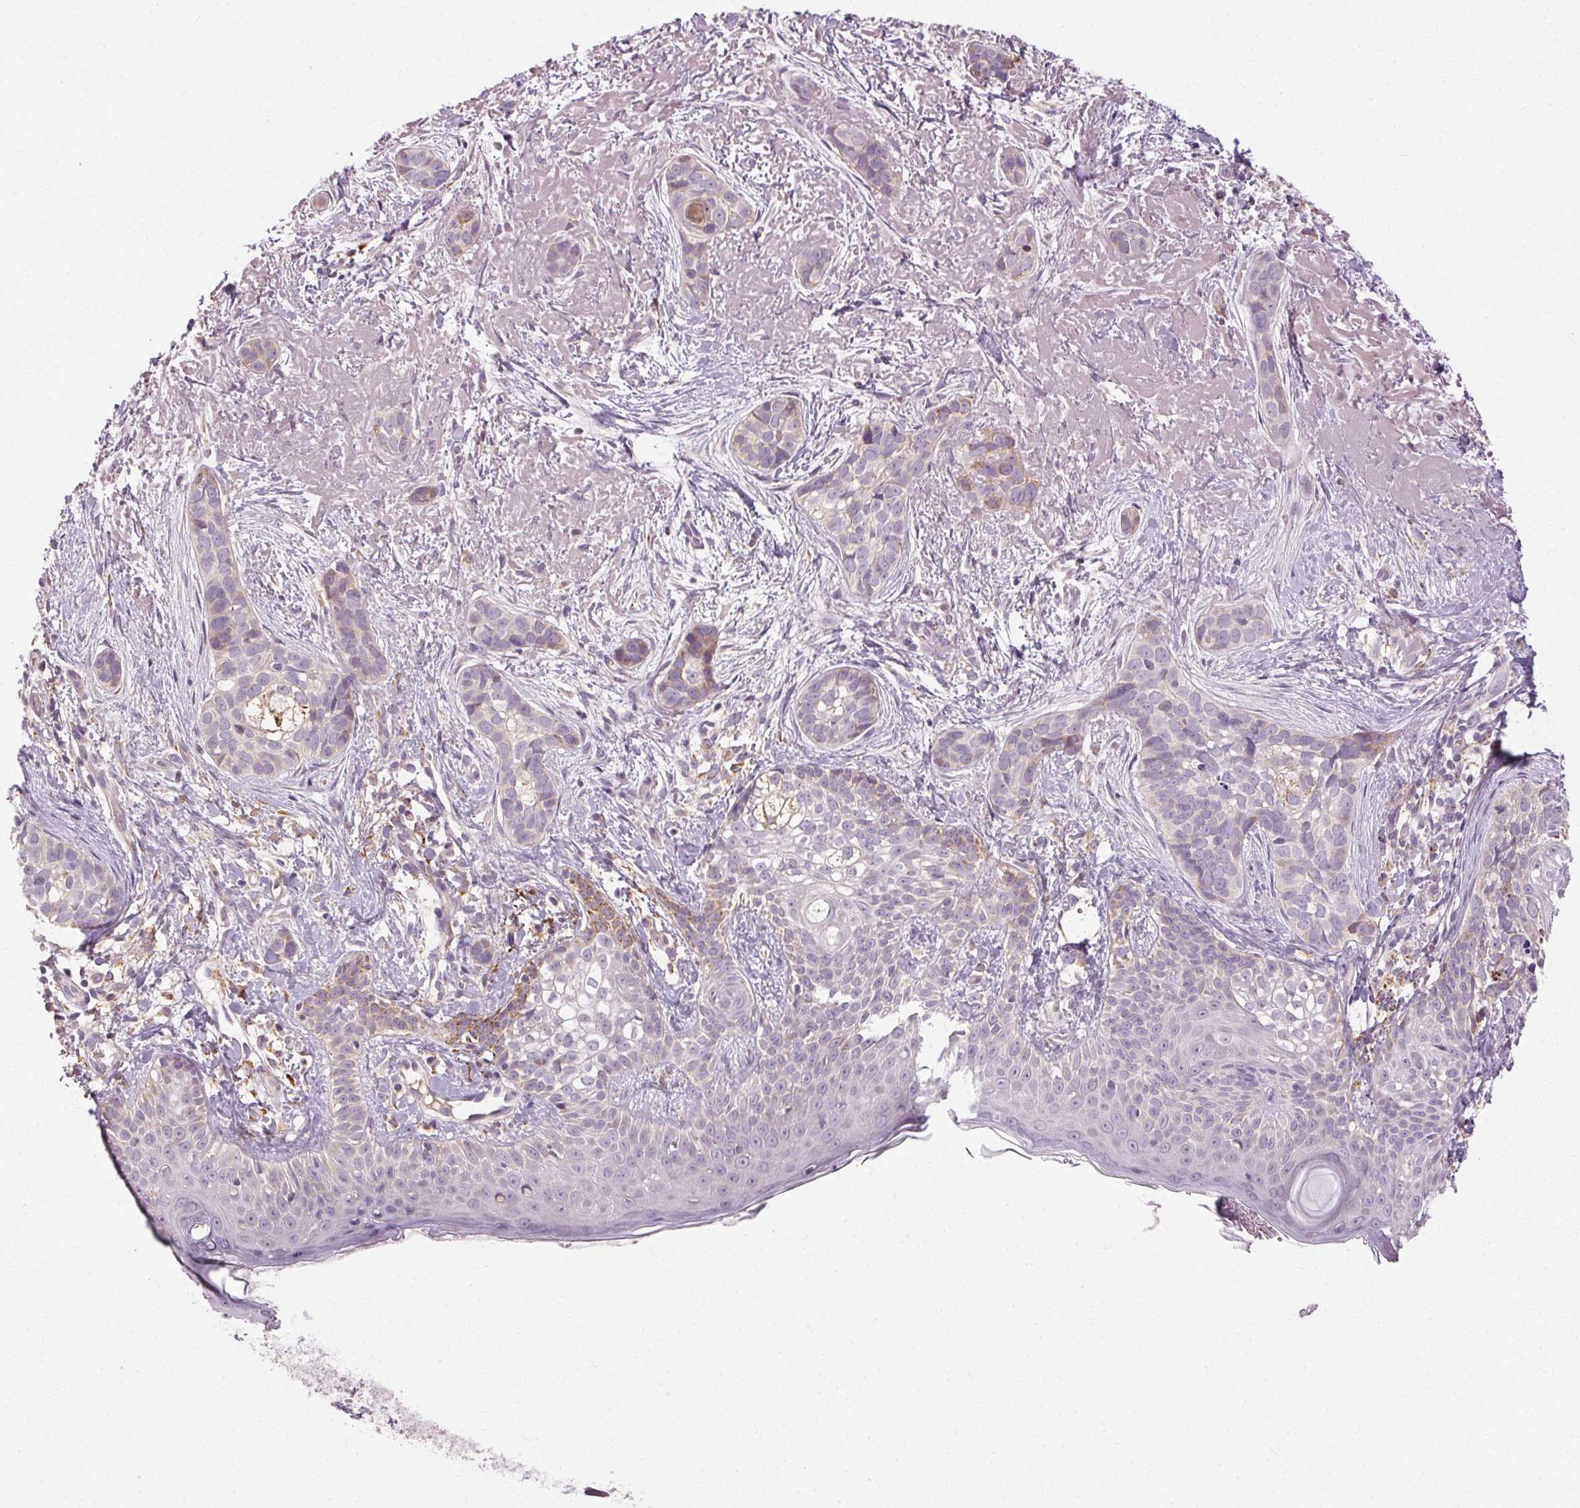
{"staining": {"intensity": "weak", "quantity": "<25%", "location": "cytoplasmic/membranous"}, "tissue": "skin cancer", "cell_type": "Tumor cells", "image_type": "cancer", "snomed": [{"axis": "morphology", "description": "Basal cell carcinoma"}, {"axis": "topography", "description": "Skin"}], "caption": "Tumor cells are negative for protein expression in human skin cancer (basal cell carcinoma).", "gene": "REP15", "patient": {"sex": "male", "age": 87}}